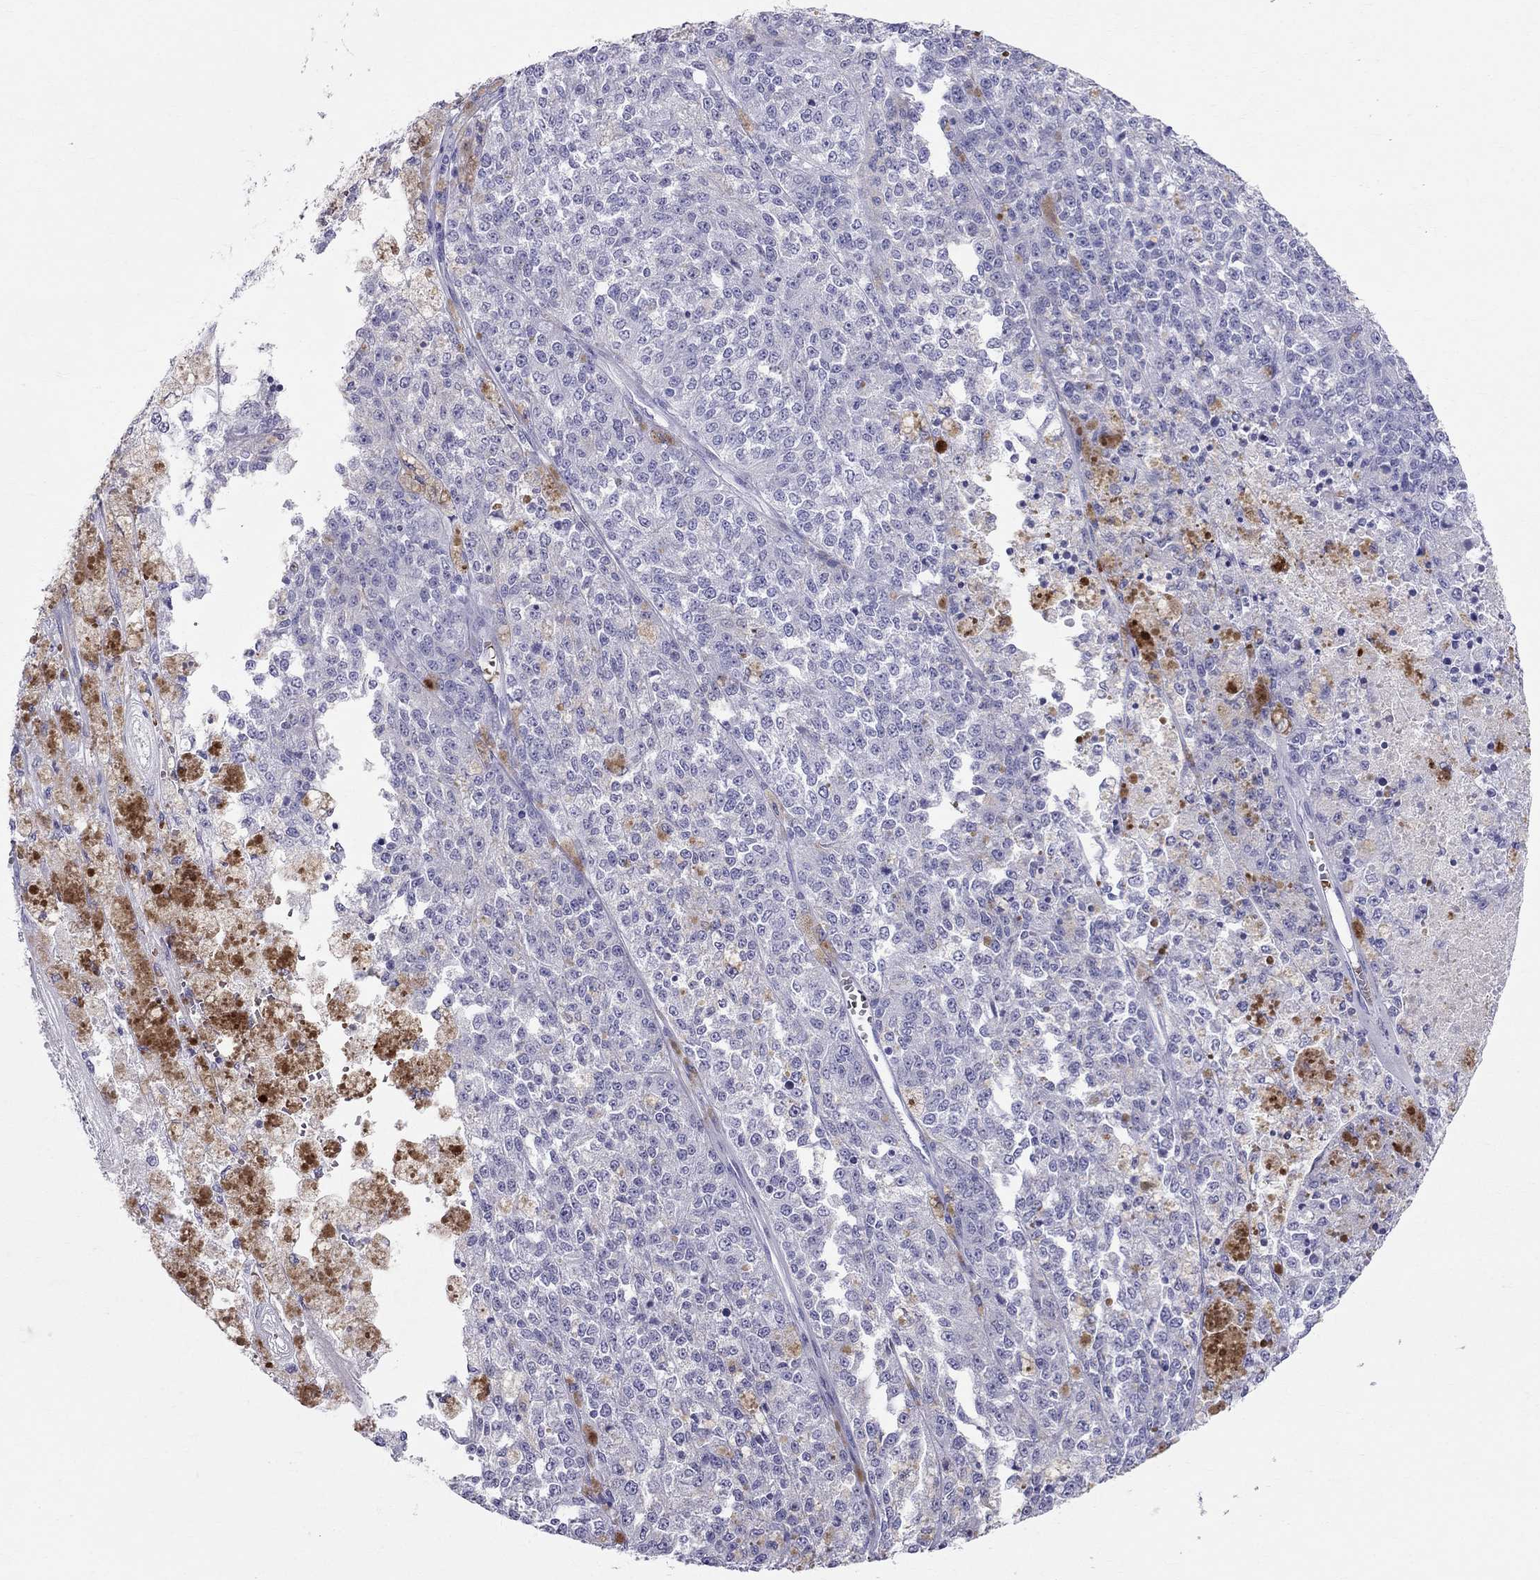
{"staining": {"intensity": "negative", "quantity": "none", "location": "none"}, "tissue": "melanoma", "cell_type": "Tumor cells", "image_type": "cancer", "snomed": [{"axis": "morphology", "description": "Malignant melanoma, Metastatic site"}, {"axis": "topography", "description": "Lymph node"}], "caption": "Tumor cells are negative for protein expression in human melanoma.", "gene": "DNAAF6", "patient": {"sex": "female", "age": 64}}